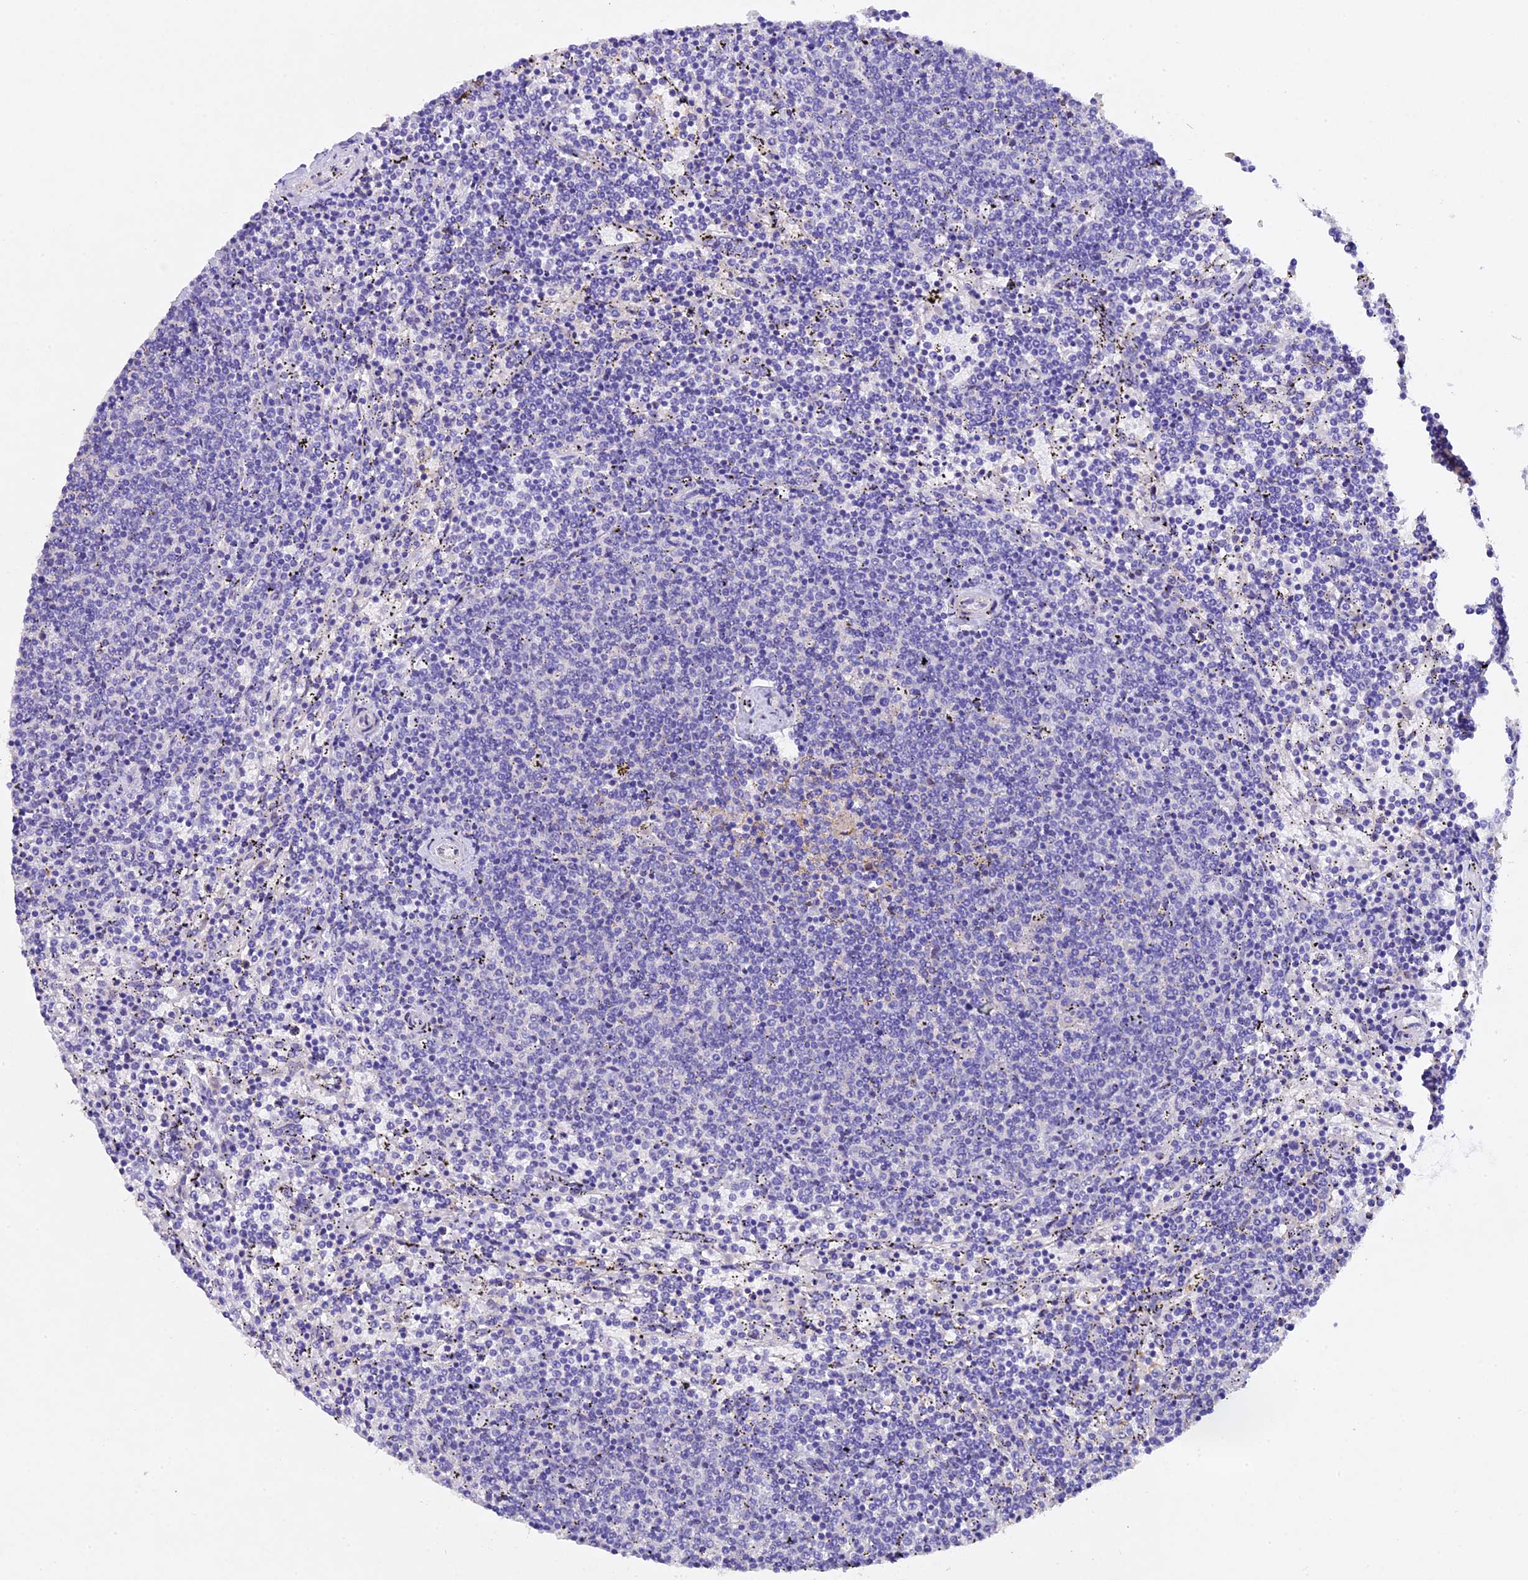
{"staining": {"intensity": "negative", "quantity": "none", "location": "none"}, "tissue": "lymphoma", "cell_type": "Tumor cells", "image_type": "cancer", "snomed": [{"axis": "morphology", "description": "Malignant lymphoma, non-Hodgkin's type, Low grade"}, {"axis": "topography", "description": "Spleen"}], "caption": "Lymphoma was stained to show a protein in brown. There is no significant expression in tumor cells. (Stains: DAB immunohistochemistry (IHC) with hematoxylin counter stain, Microscopy: brightfield microscopy at high magnification).", "gene": "TGDS", "patient": {"sex": "female", "age": 50}}